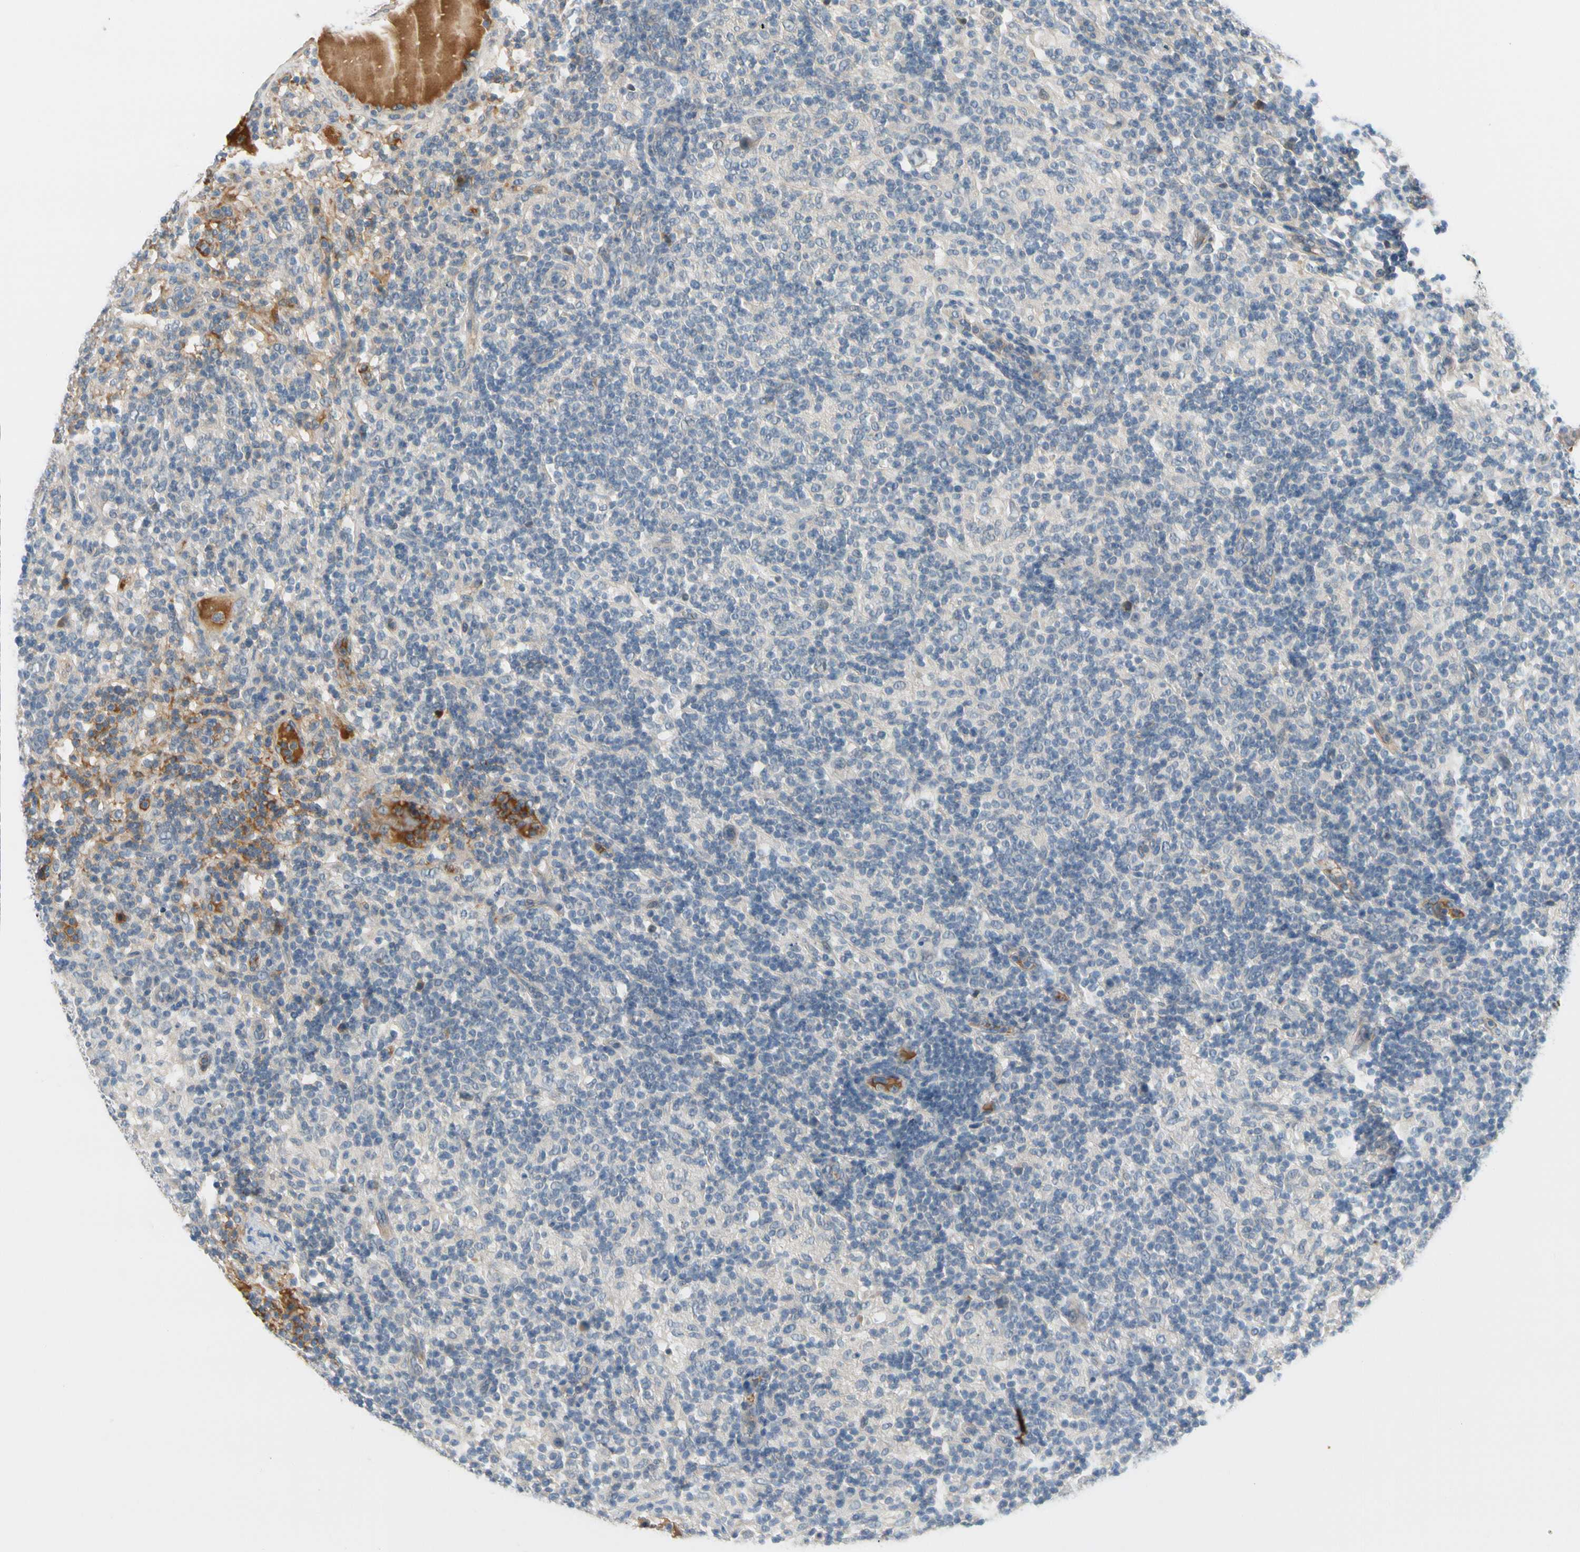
{"staining": {"intensity": "negative", "quantity": "none", "location": "none"}, "tissue": "lymphoma", "cell_type": "Tumor cells", "image_type": "cancer", "snomed": [{"axis": "morphology", "description": "Hodgkin's disease, NOS"}, {"axis": "topography", "description": "Lymph node"}], "caption": "Tumor cells show no significant expression in lymphoma. The staining is performed using DAB (3,3'-diaminobenzidine) brown chromogen with nuclei counter-stained in using hematoxylin.", "gene": "CNDP1", "patient": {"sex": "male", "age": 70}}